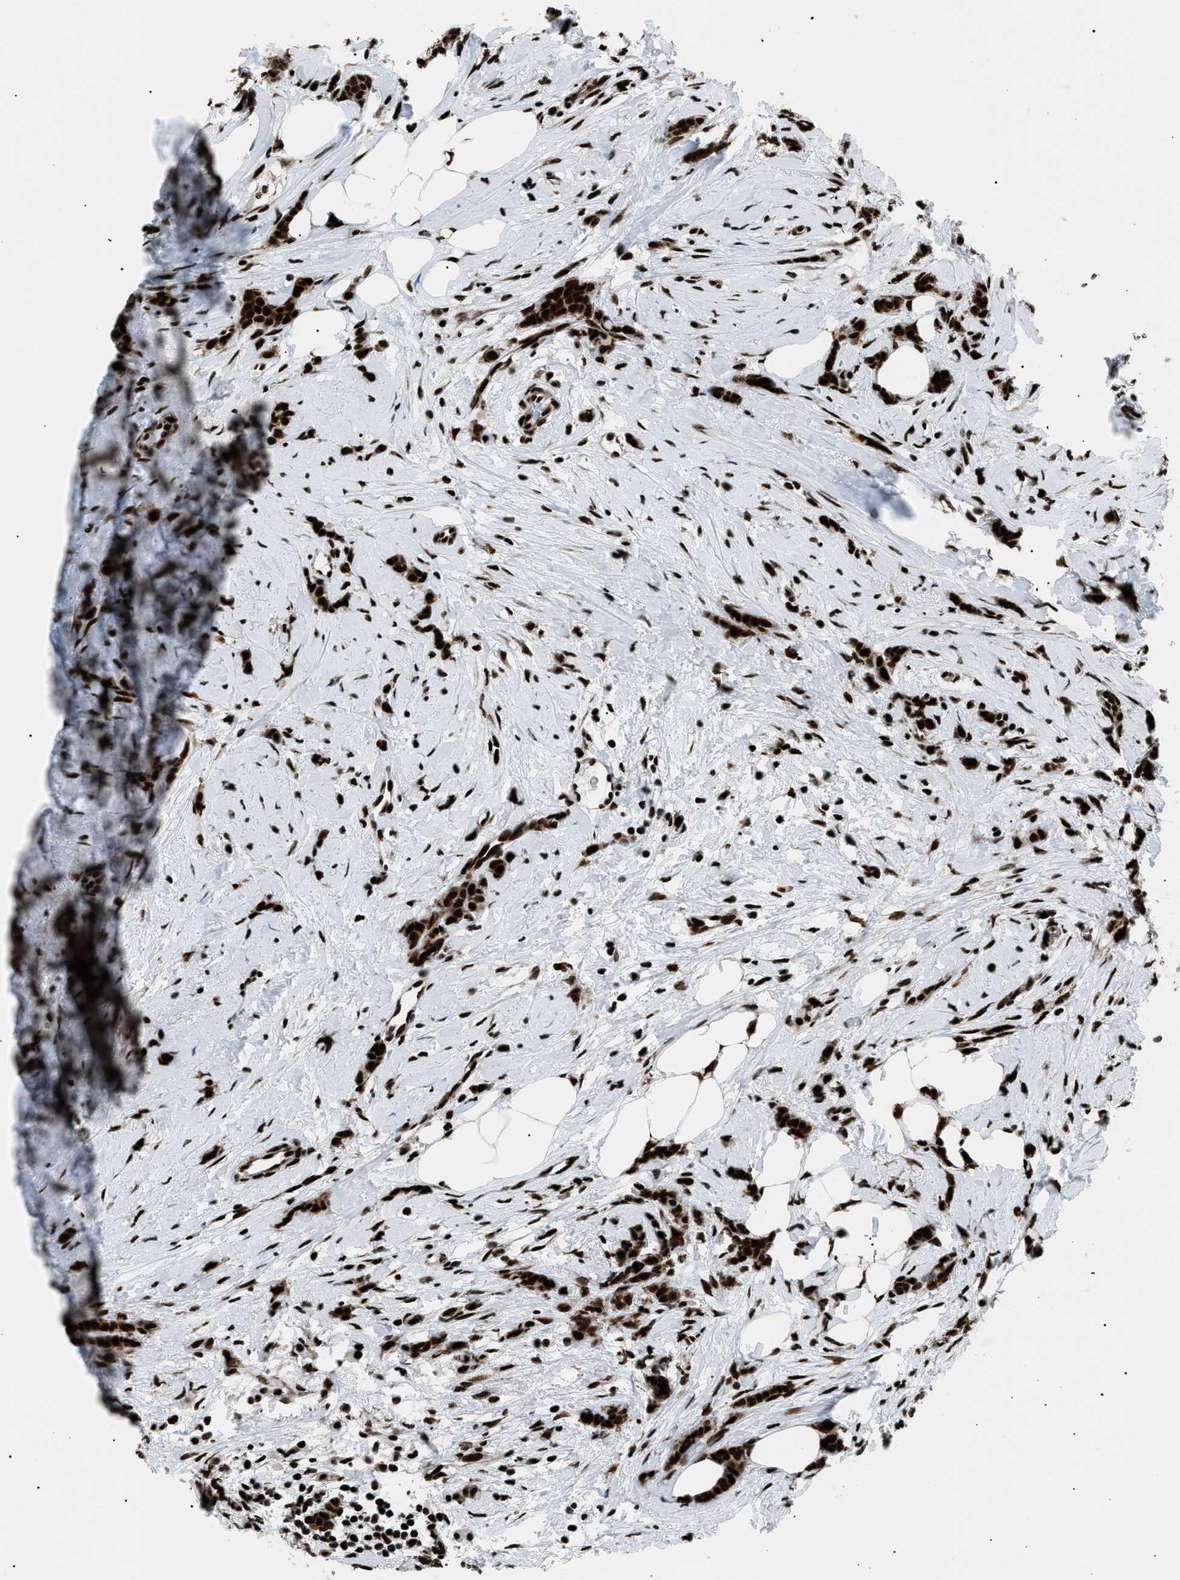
{"staining": {"intensity": "strong", "quantity": ">75%", "location": "cytoplasmic/membranous,nuclear"}, "tissue": "breast cancer", "cell_type": "Tumor cells", "image_type": "cancer", "snomed": [{"axis": "morphology", "description": "Lobular carcinoma, in situ"}, {"axis": "morphology", "description": "Lobular carcinoma"}, {"axis": "topography", "description": "Breast"}], "caption": "Immunohistochemistry (IHC) (DAB) staining of human breast lobular carcinoma in situ demonstrates strong cytoplasmic/membranous and nuclear protein expression in approximately >75% of tumor cells.", "gene": "HNRNPK", "patient": {"sex": "female", "age": 41}}